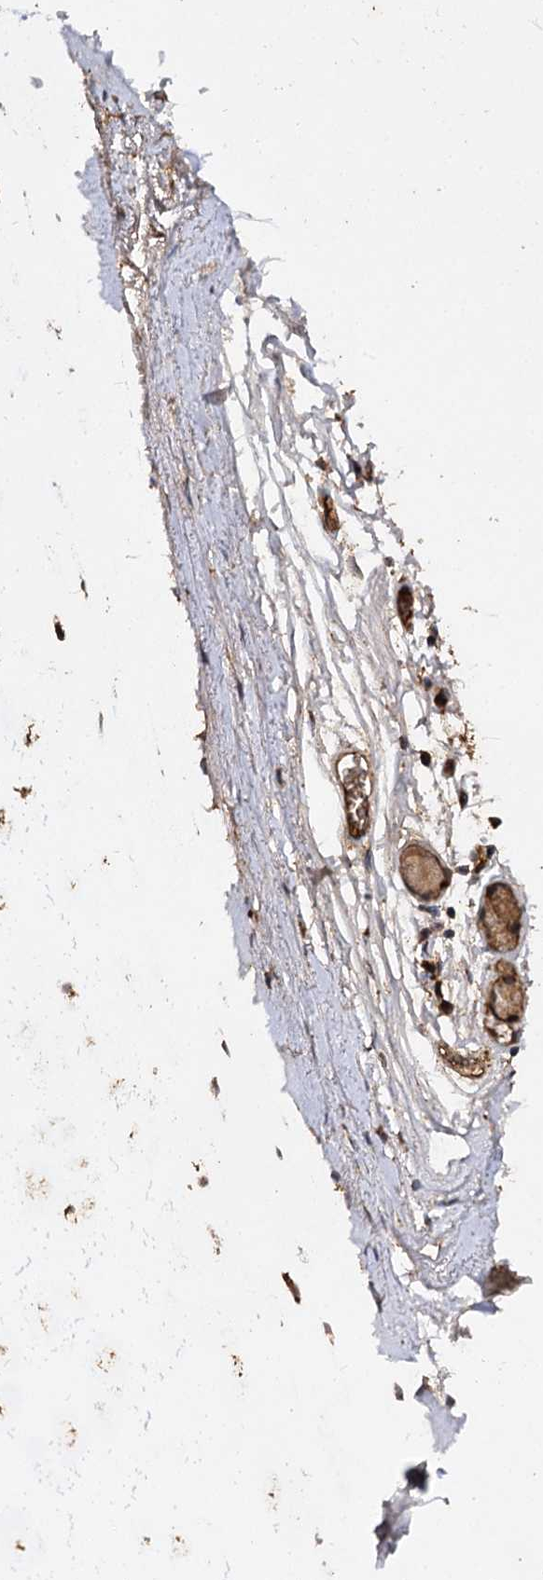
{"staining": {"intensity": "moderate", "quantity": ">75%", "location": "cytoplasmic/membranous"}, "tissue": "adipose tissue", "cell_type": "Adipocytes", "image_type": "normal", "snomed": [{"axis": "morphology", "description": "Normal tissue, NOS"}, {"axis": "topography", "description": "Lymph node"}, {"axis": "topography", "description": "Bronchus"}], "caption": "Immunohistochemical staining of benign adipose tissue demonstrates moderate cytoplasmic/membranous protein positivity in approximately >75% of adipocytes.", "gene": "ARL13A", "patient": {"sex": "male", "age": 63}}